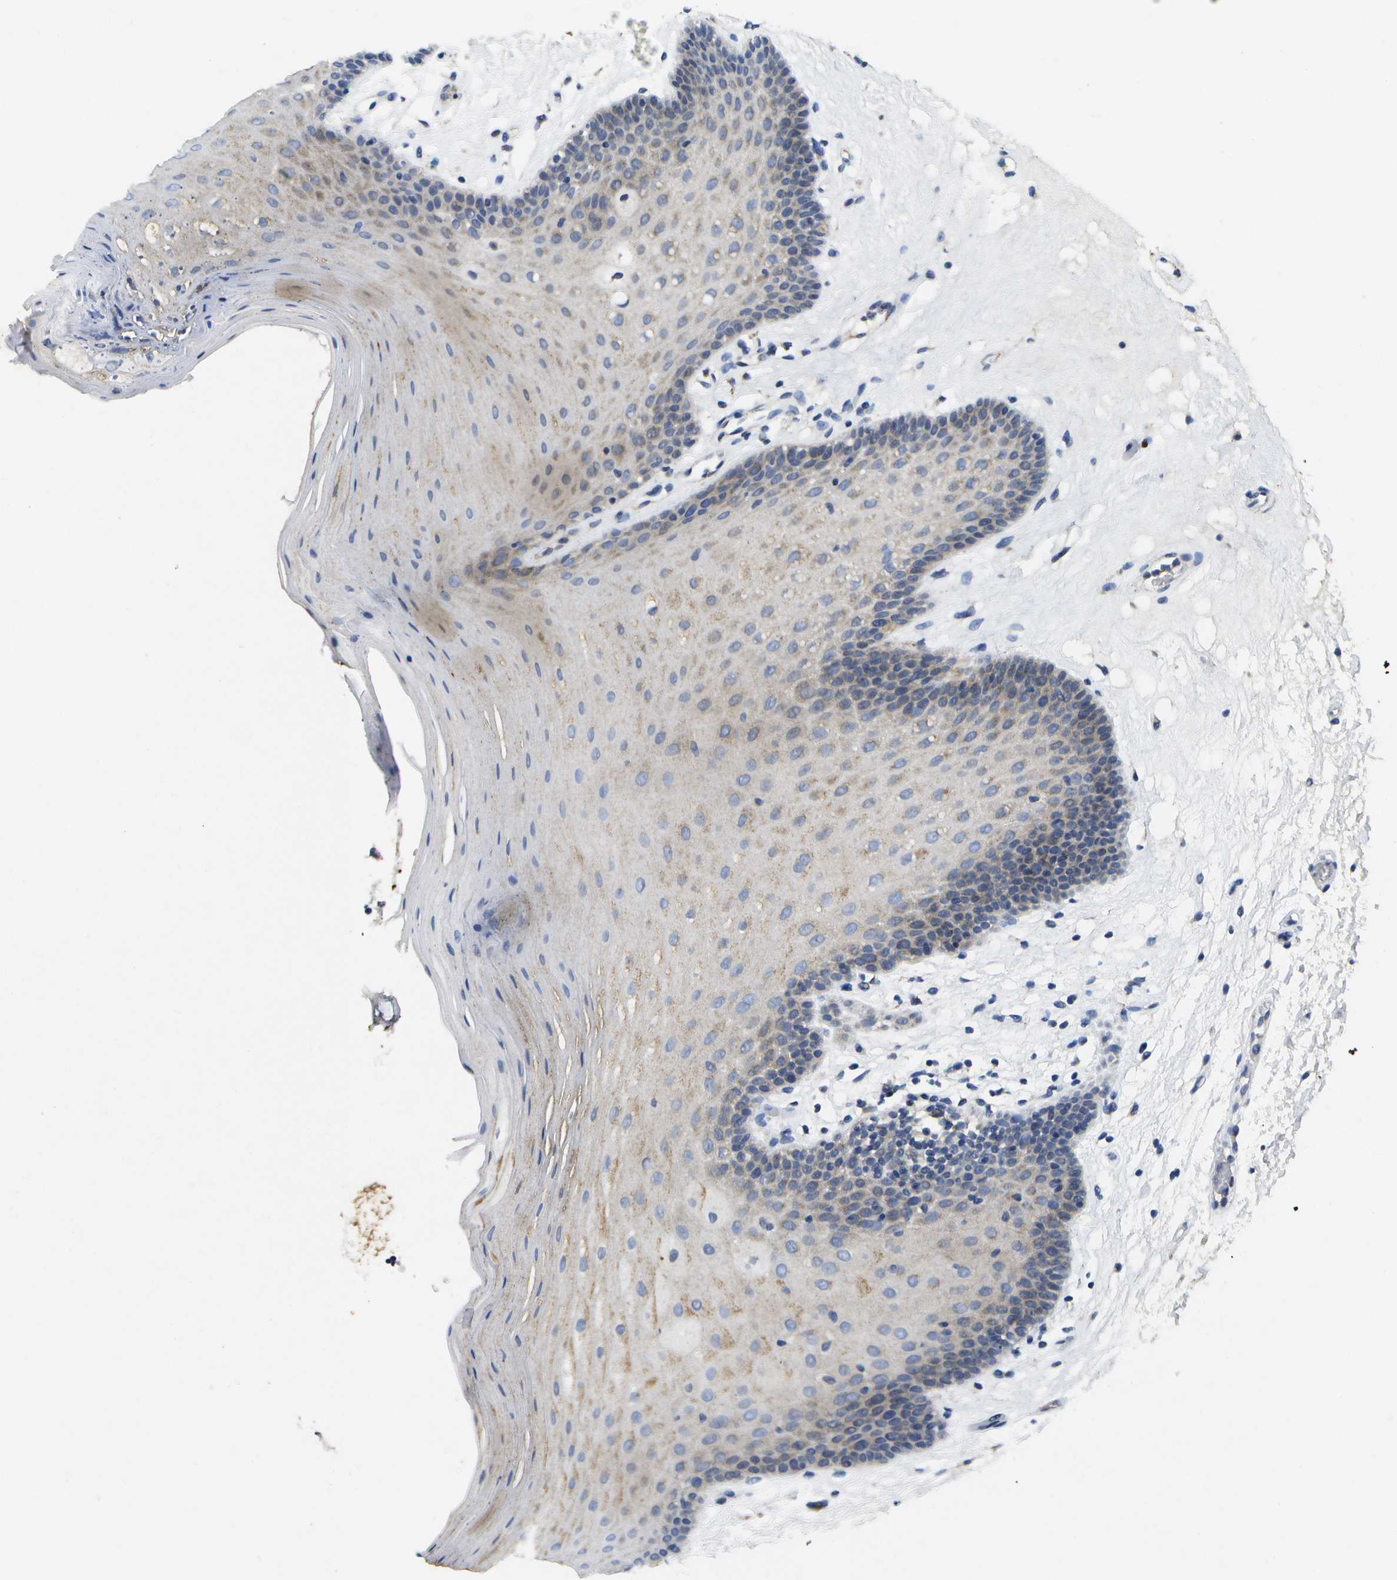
{"staining": {"intensity": "weak", "quantity": "25%-75%", "location": "cytoplasmic/membranous"}, "tissue": "oral mucosa", "cell_type": "Squamous epithelial cells", "image_type": "normal", "snomed": [{"axis": "morphology", "description": "Normal tissue, NOS"}, {"axis": "morphology", "description": "Squamous cell carcinoma, NOS"}, {"axis": "topography", "description": "Skeletal muscle"}, {"axis": "topography", "description": "Oral tissue"}, {"axis": "topography", "description": "Head-Neck"}], "caption": "Oral mucosa stained with DAB (3,3'-diaminobenzidine) immunohistochemistry (IHC) exhibits low levels of weak cytoplasmic/membranous positivity in about 25%-75% of squamous epithelial cells.", "gene": "KDELR1", "patient": {"sex": "male", "age": 71}}